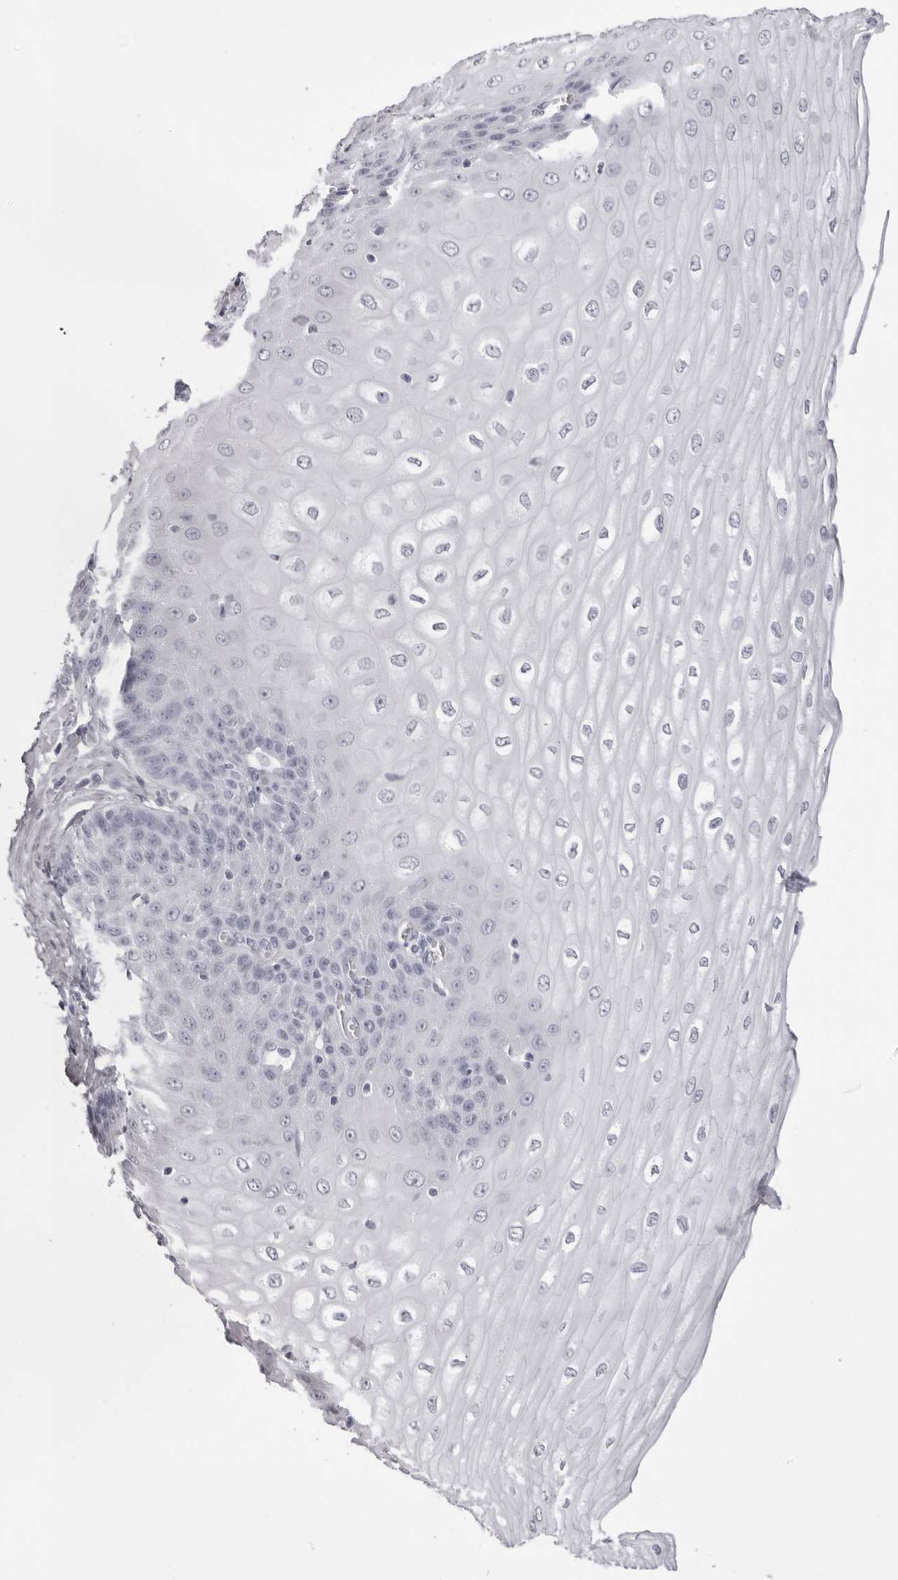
{"staining": {"intensity": "negative", "quantity": "none", "location": "none"}, "tissue": "esophagus", "cell_type": "Squamous epithelial cells", "image_type": "normal", "snomed": [{"axis": "morphology", "description": "Normal tissue, NOS"}, {"axis": "topography", "description": "Esophagus"}], "caption": "A high-resolution histopathology image shows IHC staining of unremarkable esophagus, which demonstrates no significant expression in squamous epithelial cells.", "gene": "TMOD4", "patient": {"sex": "male", "age": 60}}